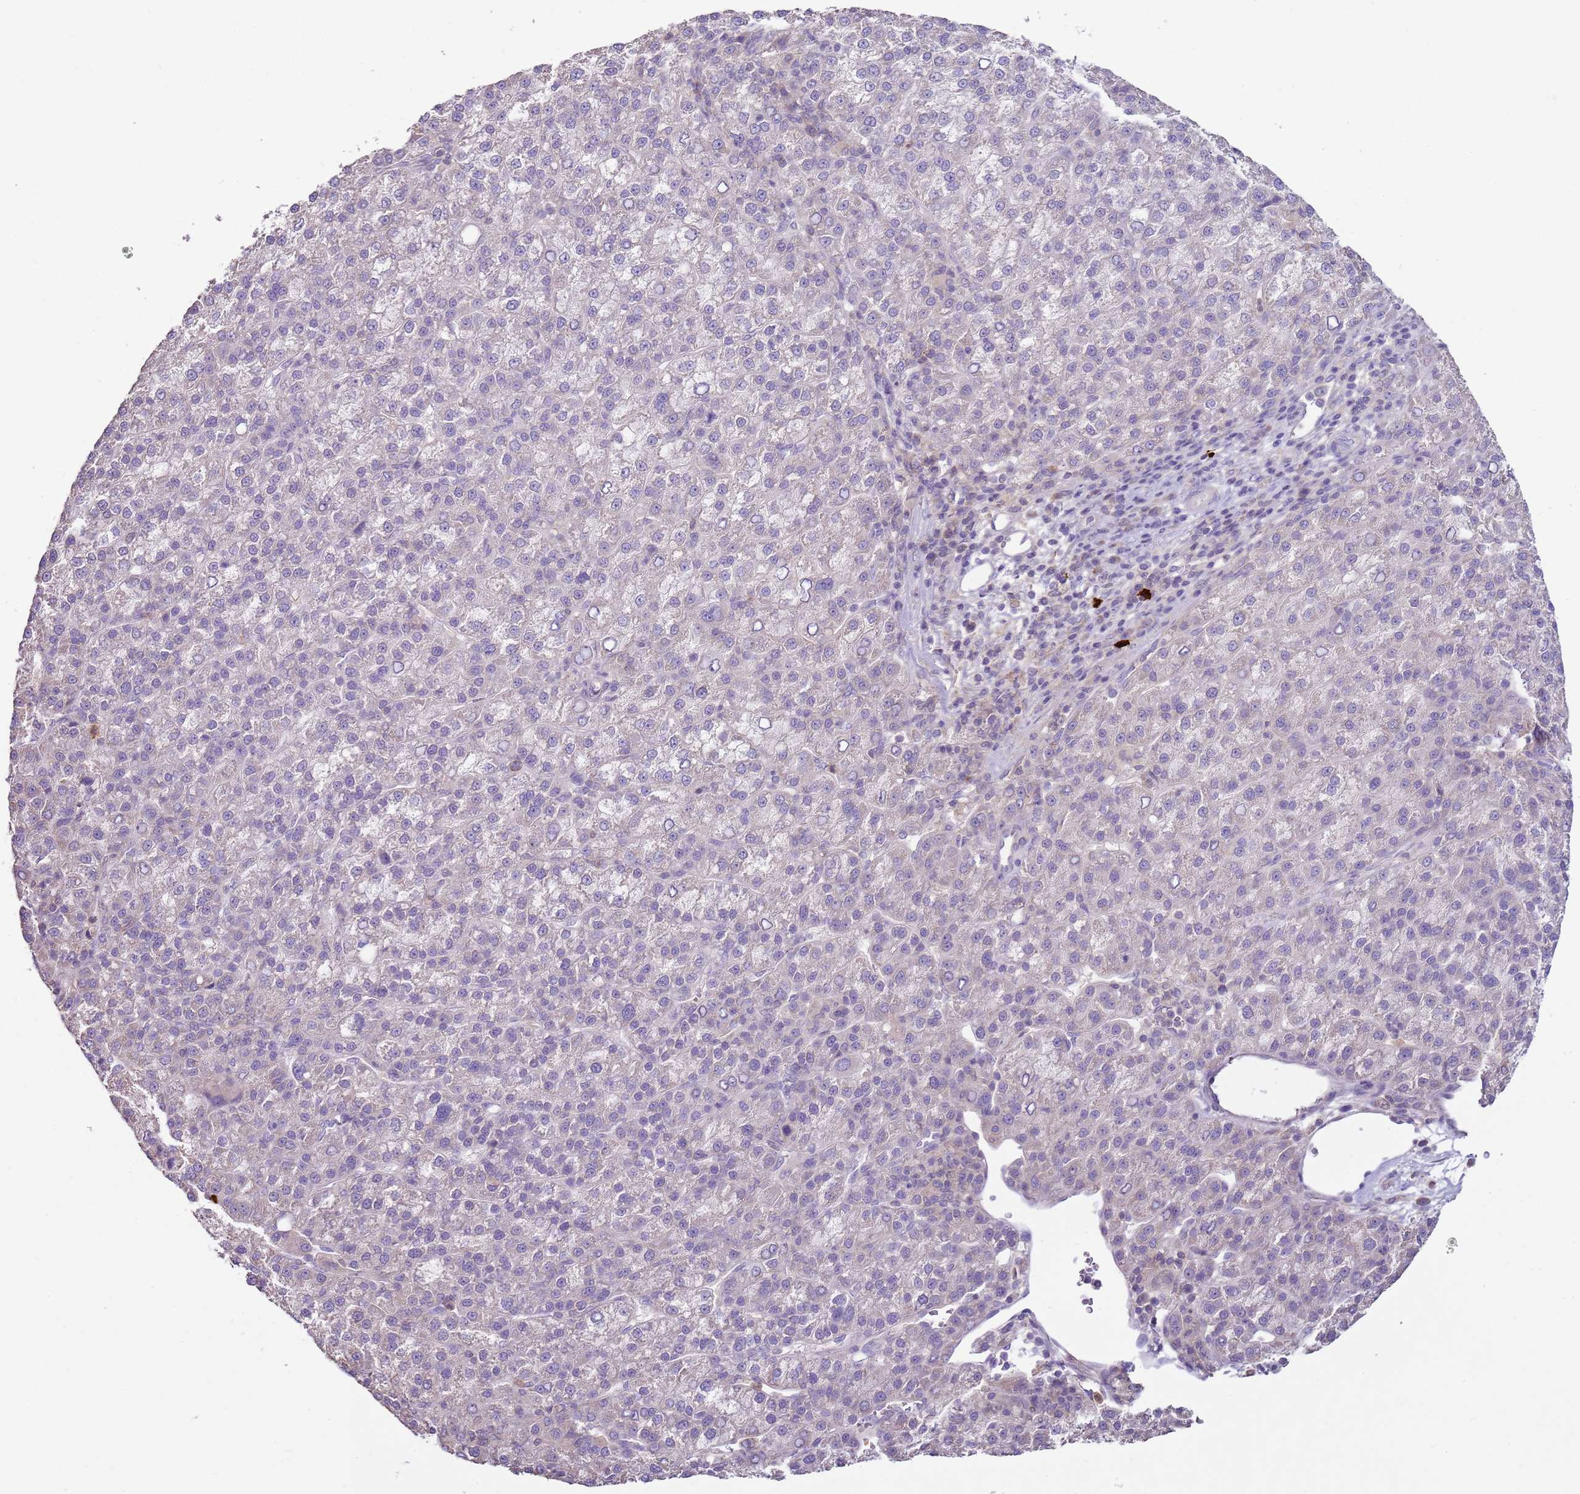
{"staining": {"intensity": "negative", "quantity": "none", "location": "none"}, "tissue": "liver cancer", "cell_type": "Tumor cells", "image_type": "cancer", "snomed": [{"axis": "morphology", "description": "Carcinoma, Hepatocellular, NOS"}, {"axis": "topography", "description": "Liver"}], "caption": "Tumor cells are negative for brown protein staining in liver hepatocellular carcinoma. (DAB (3,3'-diaminobenzidine) immunohistochemistry (IHC) visualized using brightfield microscopy, high magnification).", "gene": "IL2RG", "patient": {"sex": "female", "age": 58}}